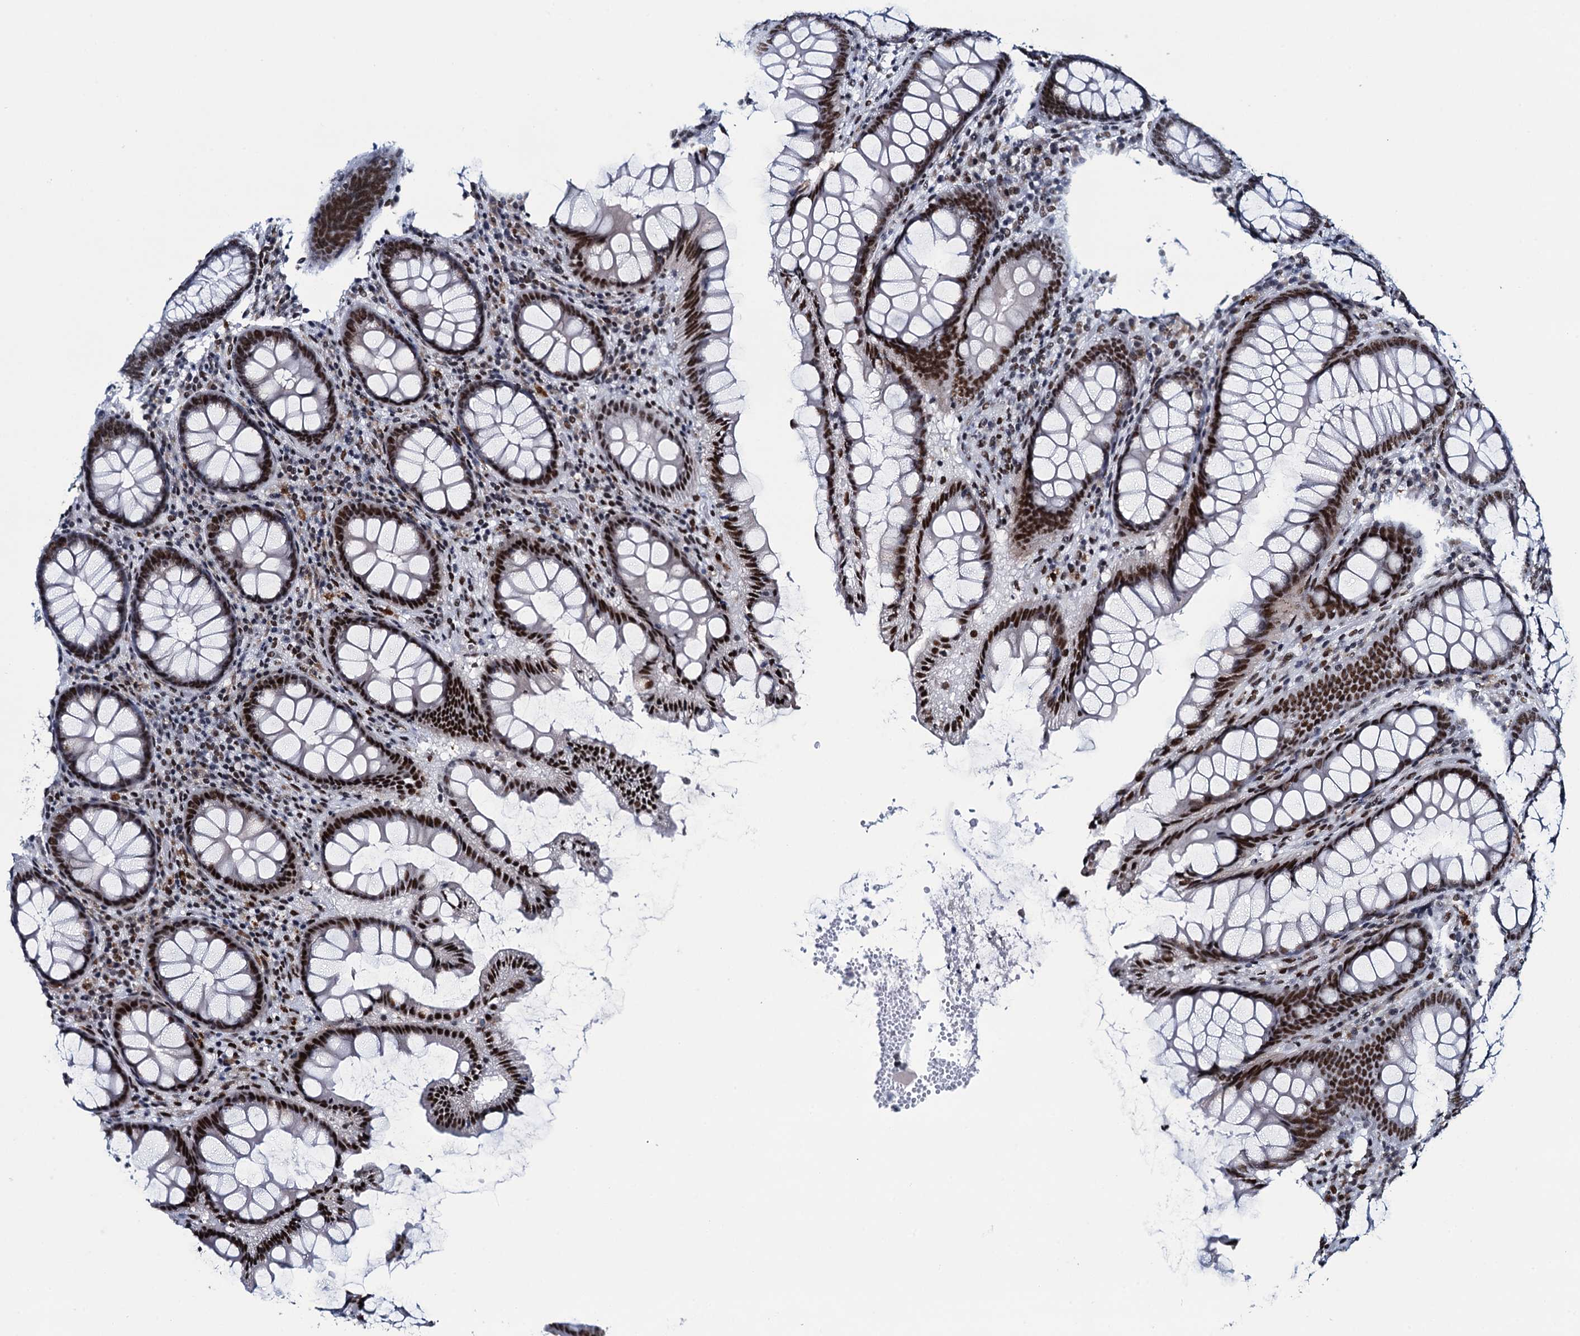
{"staining": {"intensity": "moderate", "quantity": ">75%", "location": "nuclear"}, "tissue": "colon", "cell_type": "Endothelial cells", "image_type": "normal", "snomed": [{"axis": "morphology", "description": "Normal tissue, NOS"}, {"axis": "topography", "description": "Colon"}], "caption": "Immunohistochemical staining of benign human colon exhibits >75% levels of moderate nuclear protein staining in approximately >75% of endothelial cells. The staining was performed using DAB (3,3'-diaminobenzidine), with brown indicating positive protein expression. Nuclei are stained blue with hematoxylin.", "gene": "HNRNPUL2", "patient": {"sex": "female", "age": 79}}